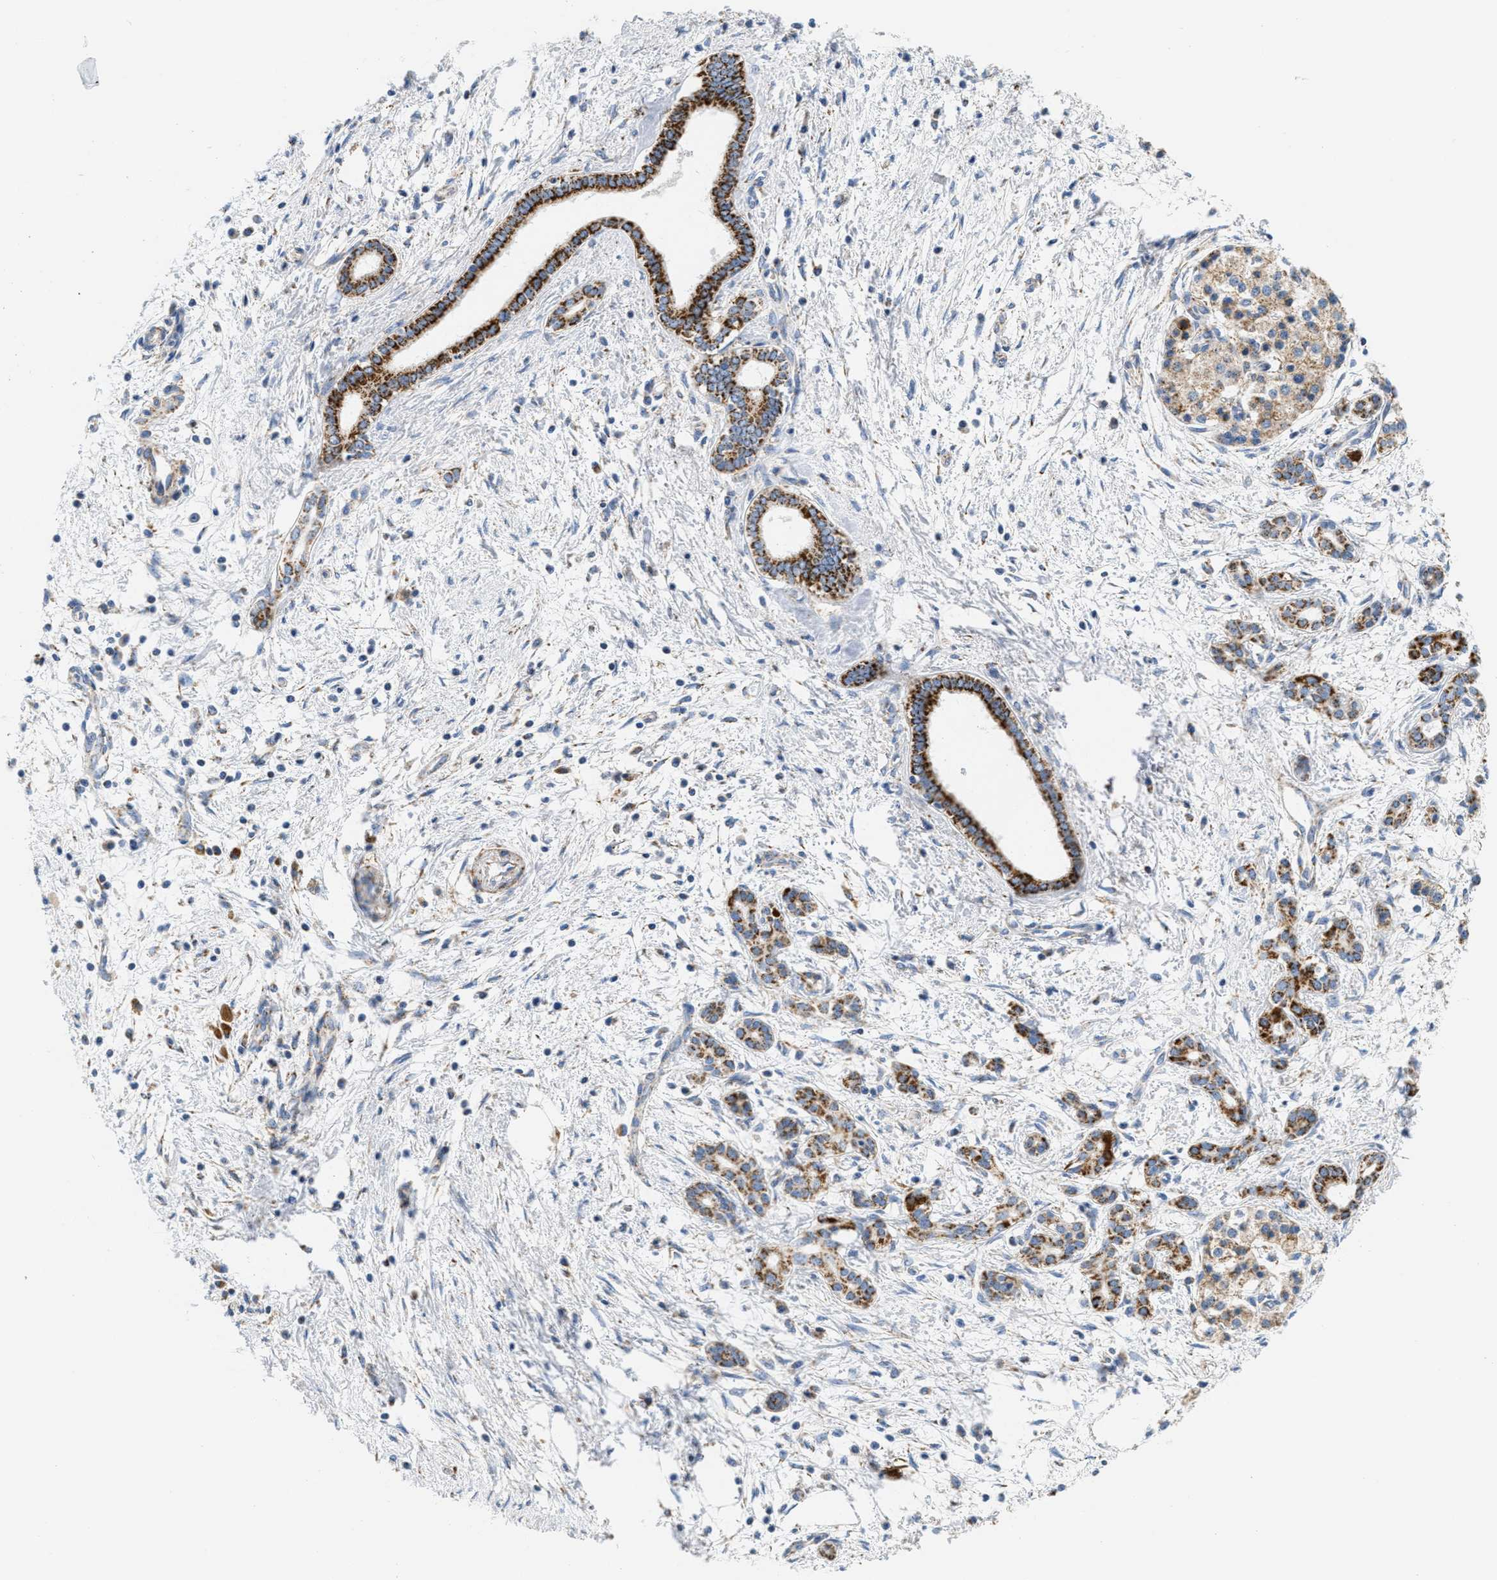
{"staining": {"intensity": "moderate", "quantity": ">75%", "location": "cytoplasmic/membranous"}, "tissue": "pancreatic cancer", "cell_type": "Tumor cells", "image_type": "cancer", "snomed": [{"axis": "morphology", "description": "Adenocarcinoma, NOS"}, {"axis": "topography", "description": "Pancreas"}], "caption": "About >75% of tumor cells in human adenocarcinoma (pancreatic) demonstrate moderate cytoplasmic/membranous protein expression as visualized by brown immunohistochemical staining.", "gene": "KCNJ5", "patient": {"sex": "female", "age": 70}}